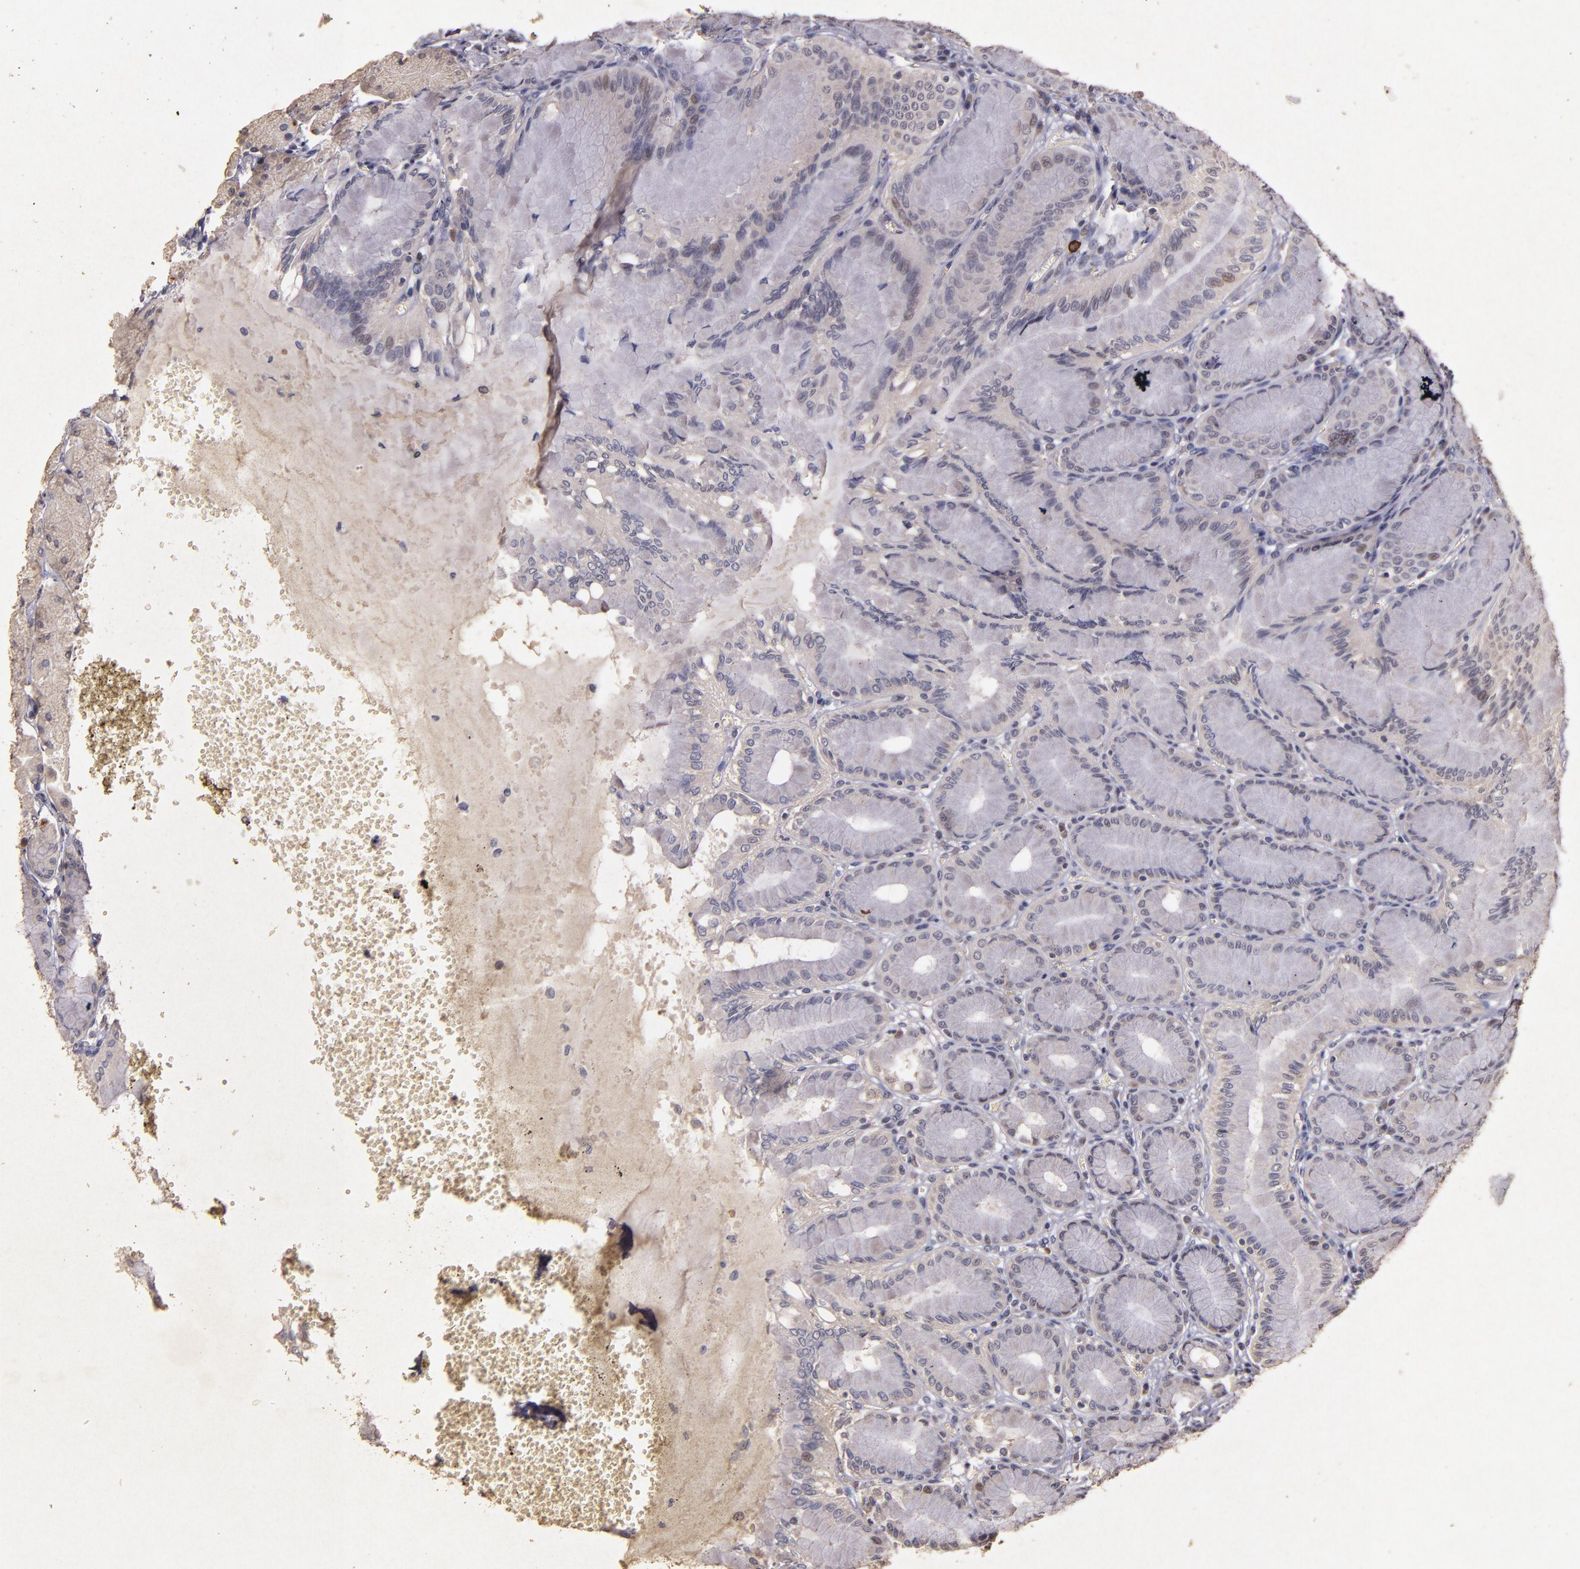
{"staining": {"intensity": "weak", "quantity": "25%-75%", "location": "cytoplasmic/membranous"}, "tissue": "stomach", "cell_type": "Glandular cells", "image_type": "normal", "snomed": [{"axis": "morphology", "description": "Normal tissue, NOS"}, {"axis": "topography", "description": "Stomach"}, {"axis": "topography", "description": "Stomach, lower"}], "caption": "IHC of benign human stomach exhibits low levels of weak cytoplasmic/membranous positivity in approximately 25%-75% of glandular cells.", "gene": "BCL2L13", "patient": {"sex": "male", "age": 76}}